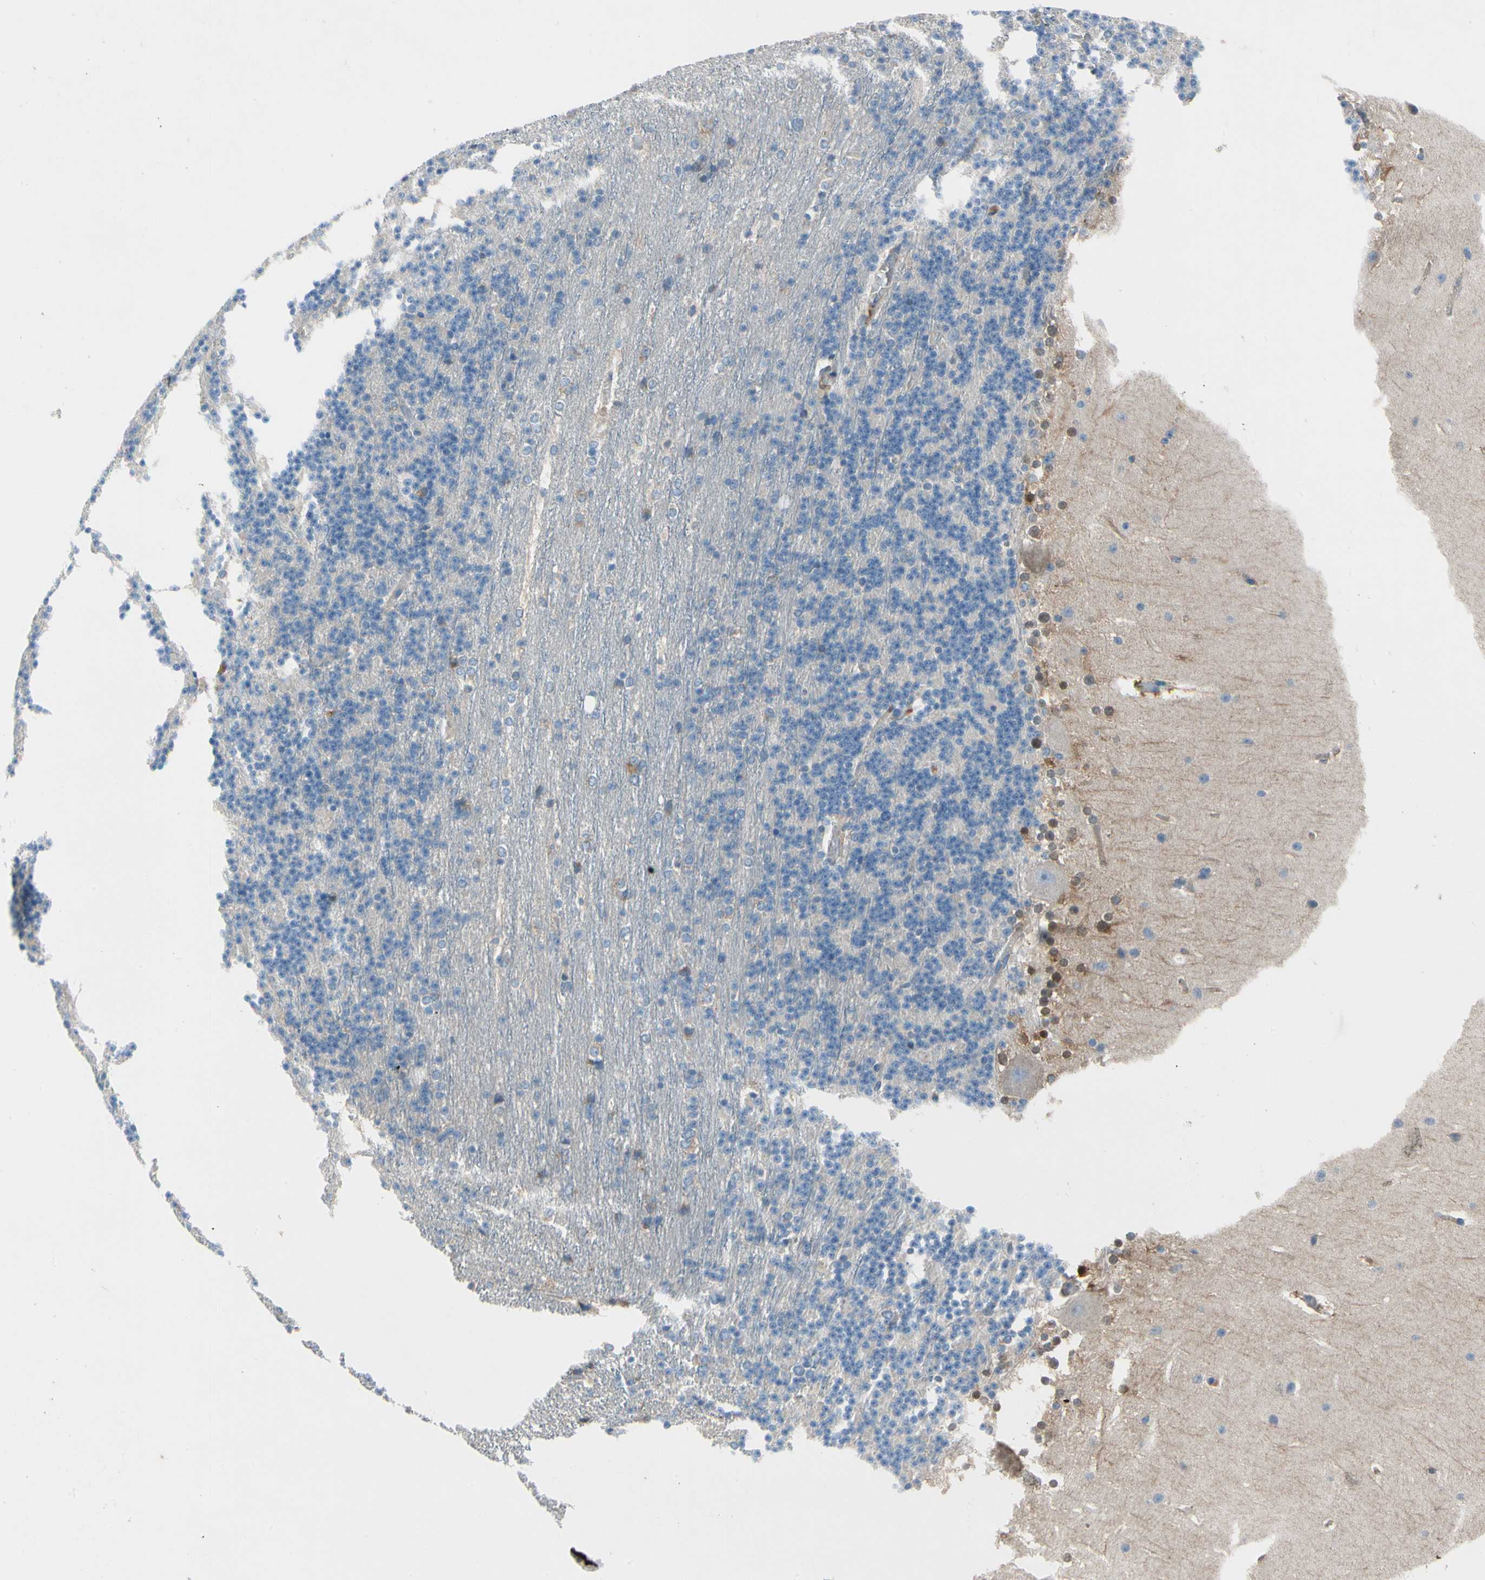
{"staining": {"intensity": "negative", "quantity": "none", "location": "none"}, "tissue": "cerebellum", "cell_type": "Cells in granular layer", "image_type": "normal", "snomed": [{"axis": "morphology", "description": "Normal tissue, NOS"}, {"axis": "topography", "description": "Cerebellum"}], "caption": "The image displays no staining of cells in granular layer in benign cerebellum.", "gene": "HJURP", "patient": {"sex": "female", "age": 19}}